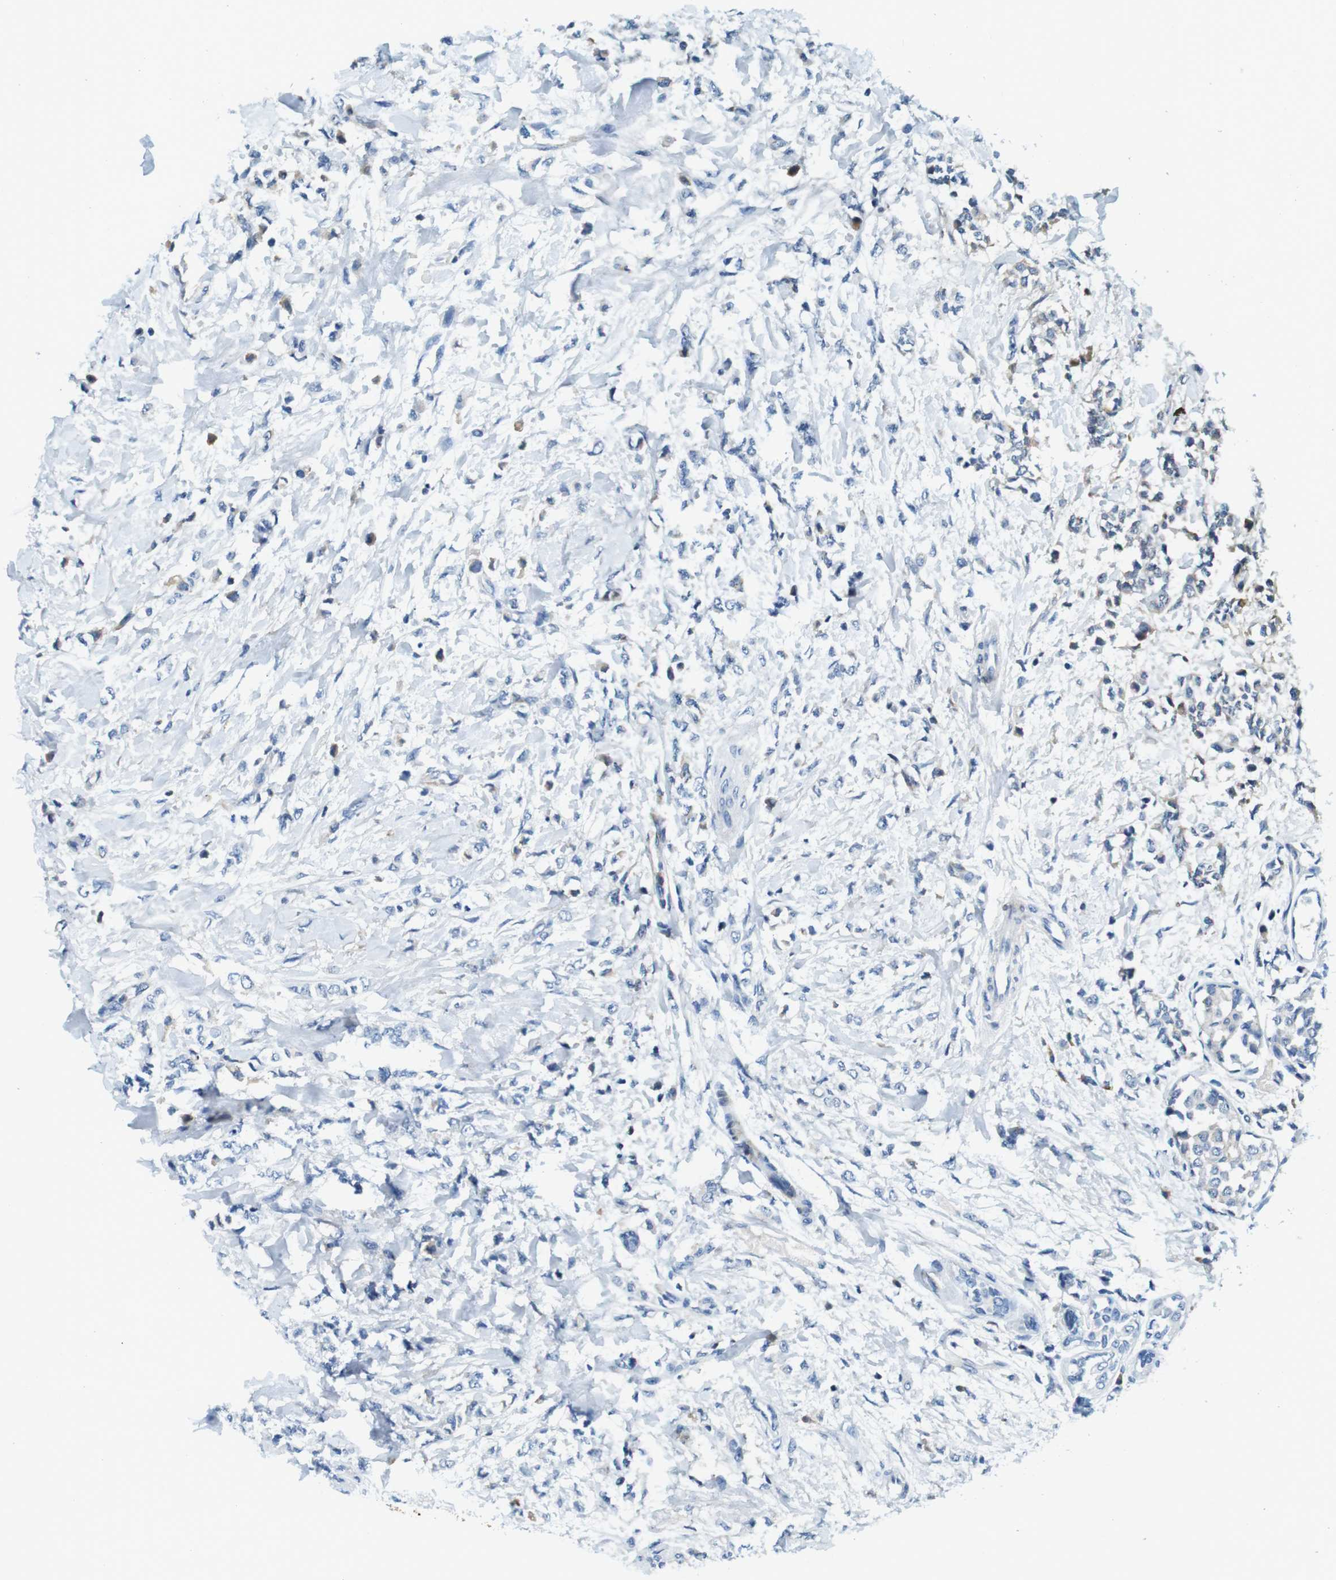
{"staining": {"intensity": "negative", "quantity": "none", "location": "none"}, "tissue": "breast cancer", "cell_type": "Tumor cells", "image_type": "cancer", "snomed": [{"axis": "morphology", "description": "Lobular carcinoma, in situ"}, {"axis": "morphology", "description": "Lobular carcinoma"}, {"axis": "topography", "description": "Breast"}], "caption": "An IHC image of lobular carcinoma in situ (breast) is shown. There is no staining in tumor cells of lobular carcinoma in situ (breast).", "gene": "IGHD", "patient": {"sex": "female", "age": 41}}